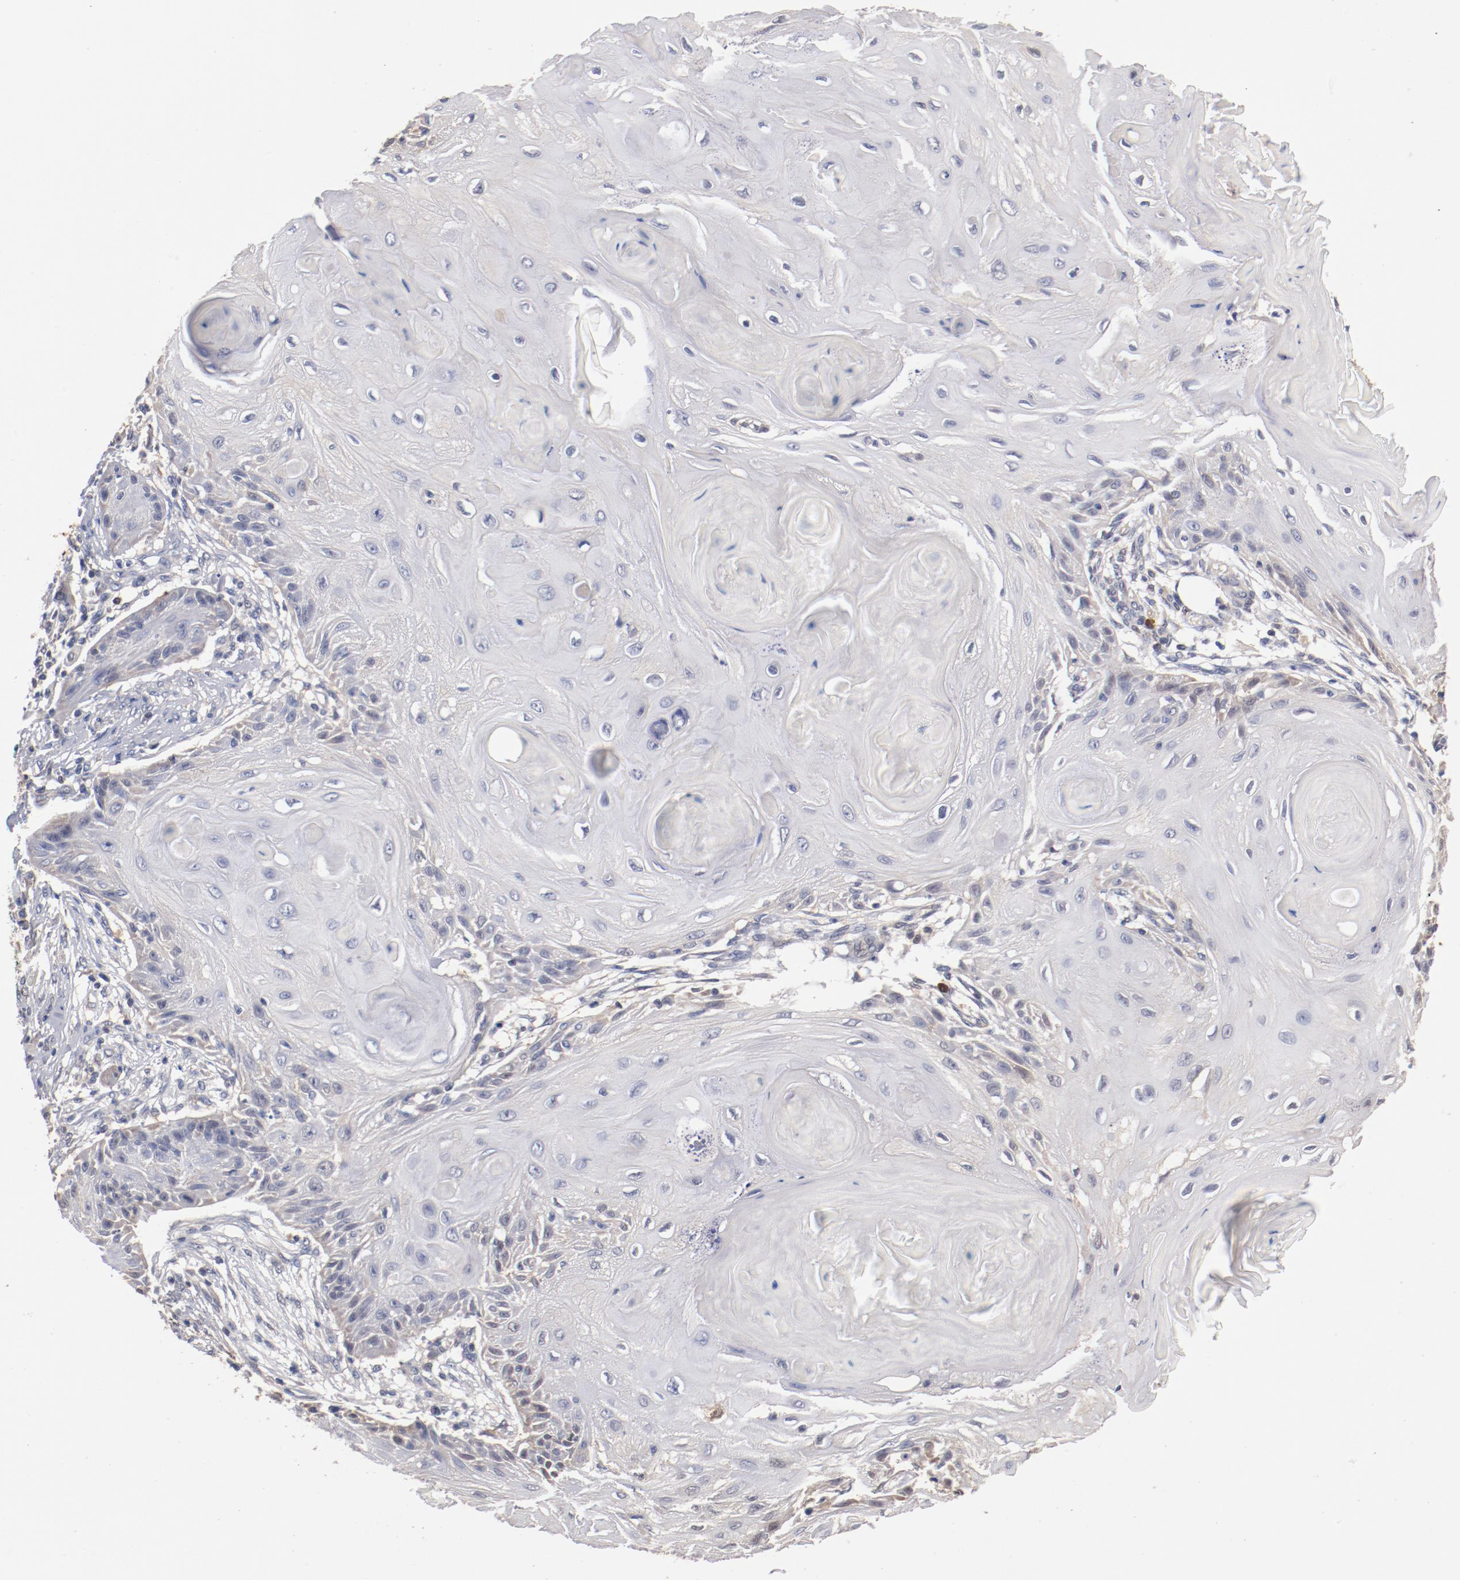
{"staining": {"intensity": "negative", "quantity": "none", "location": "none"}, "tissue": "skin cancer", "cell_type": "Tumor cells", "image_type": "cancer", "snomed": [{"axis": "morphology", "description": "Squamous cell carcinoma, NOS"}, {"axis": "topography", "description": "Skin"}], "caption": "Tumor cells are negative for brown protein staining in skin cancer.", "gene": "MIF", "patient": {"sex": "female", "age": 88}}